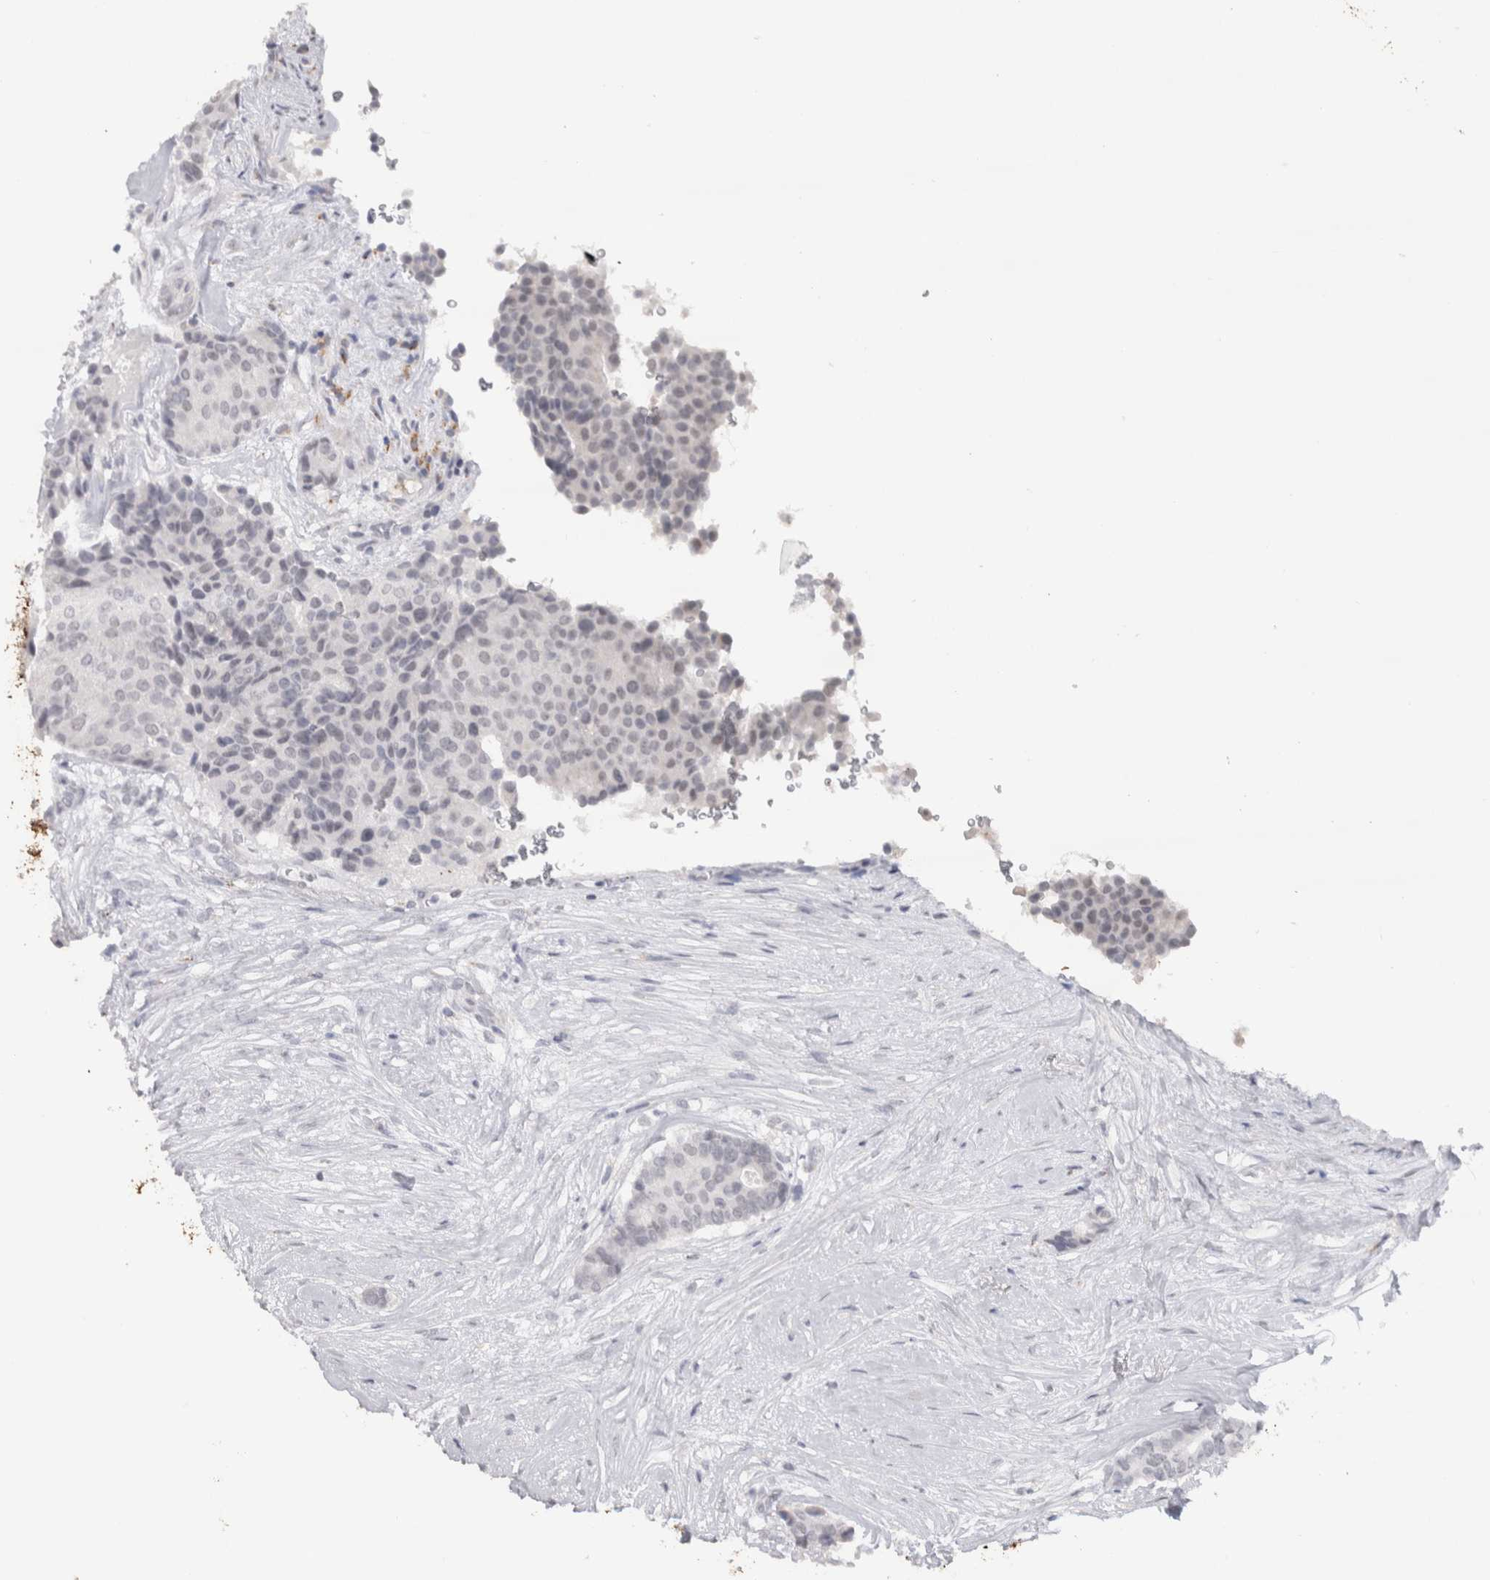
{"staining": {"intensity": "weak", "quantity": "<25%", "location": "nuclear"}, "tissue": "breast cancer", "cell_type": "Tumor cells", "image_type": "cancer", "snomed": [{"axis": "morphology", "description": "Duct carcinoma"}, {"axis": "topography", "description": "Breast"}], "caption": "The photomicrograph reveals no staining of tumor cells in intraductal carcinoma (breast).", "gene": "CDH17", "patient": {"sex": "female", "age": 75}}